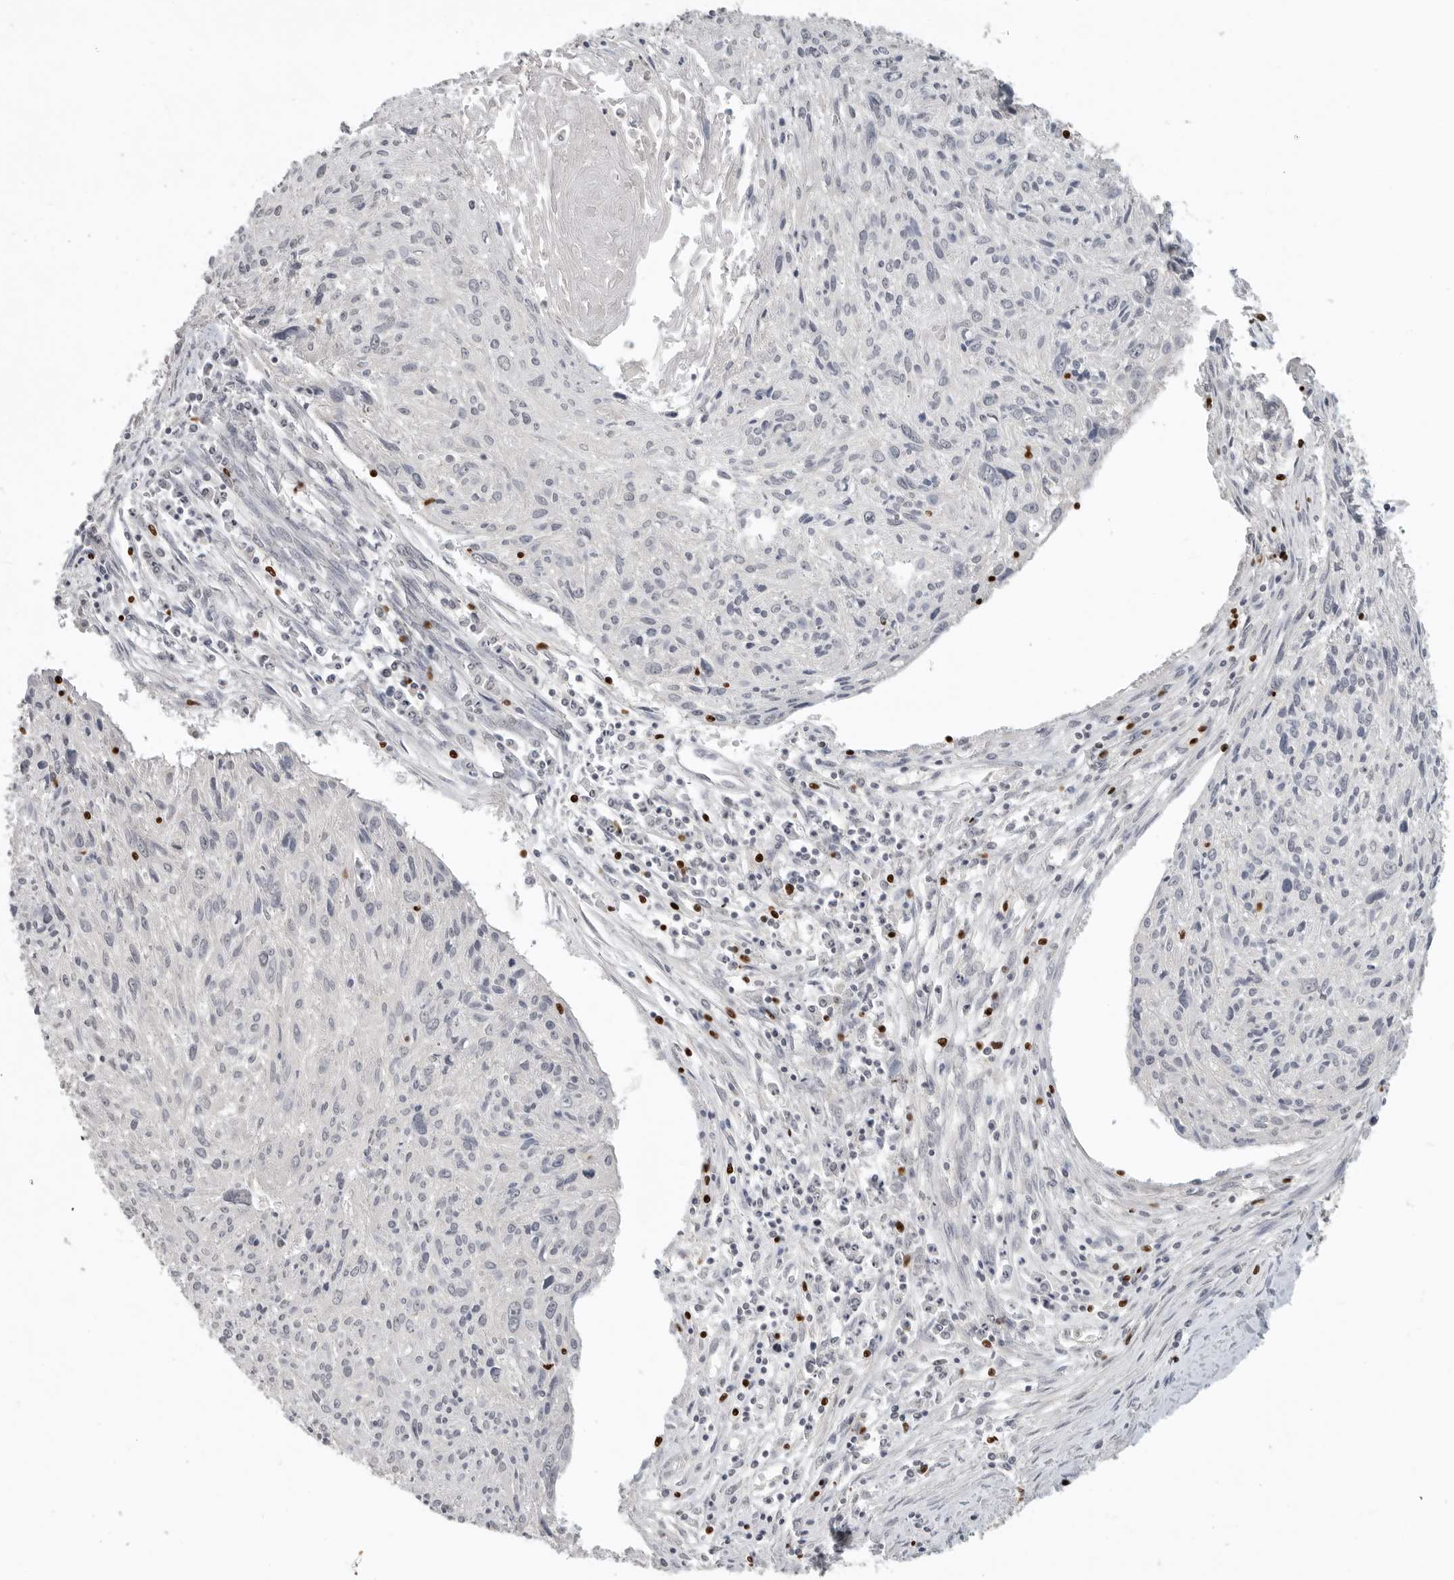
{"staining": {"intensity": "negative", "quantity": "none", "location": "none"}, "tissue": "cervical cancer", "cell_type": "Tumor cells", "image_type": "cancer", "snomed": [{"axis": "morphology", "description": "Squamous cell carcinoma, NOS"}, {"axis": "topography", "description": "Cervix"}], "caption": "Immunohistochemistry photomicrograph of human cervical cancer stained for a protein (brown), which exhibits no staining in tumor cells.", "gene": "FOXP3", "patient": {"sex": "female", "age": 51}}